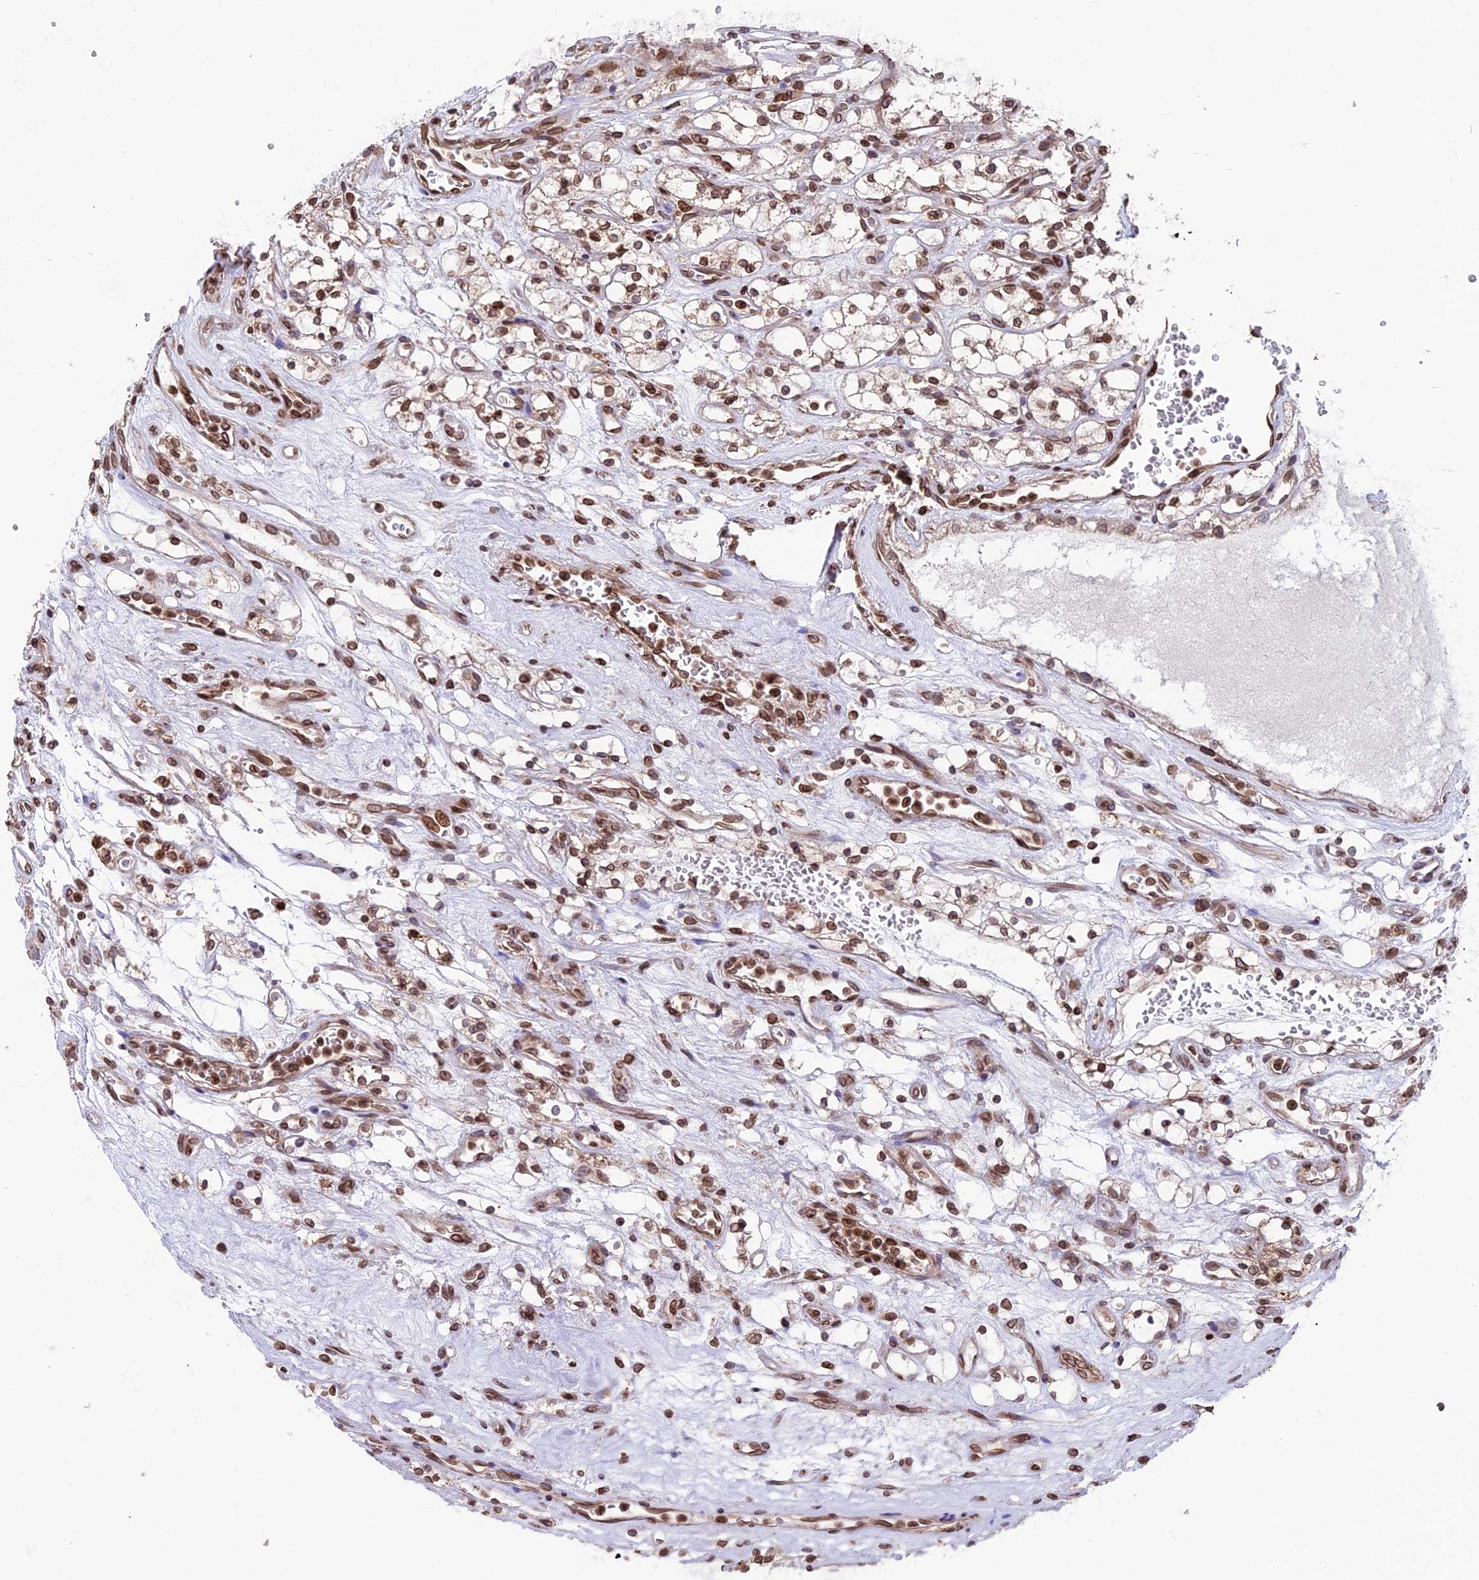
{"staining": {"intensity": "moderate", "quantity": ">75%", "location": "cytoplasmic/membranous,nuclear"}, "tissue": "renal cancer", "cell_type": "Tumor cells", "image_type": "cancer", "snomed": [{"axis": "morphology", "description": "Adenocarcinoma, NOS"}, {"axis": "topography", "description": "Kidney"}], "caption": "Immunohistochemistry (IHC) (DAB) staining of renal cancer (adenocarcinoma) displays moderate cytoplasmic/membranous and nuclear protein expression in about >75% of tumor cells. (DAB (3,3'-diaminobenzidine) IHC with brightfield microscopy, high magnification).", "gene": "PTCHD4", "patient": {"sex": "female", "age": 69}}